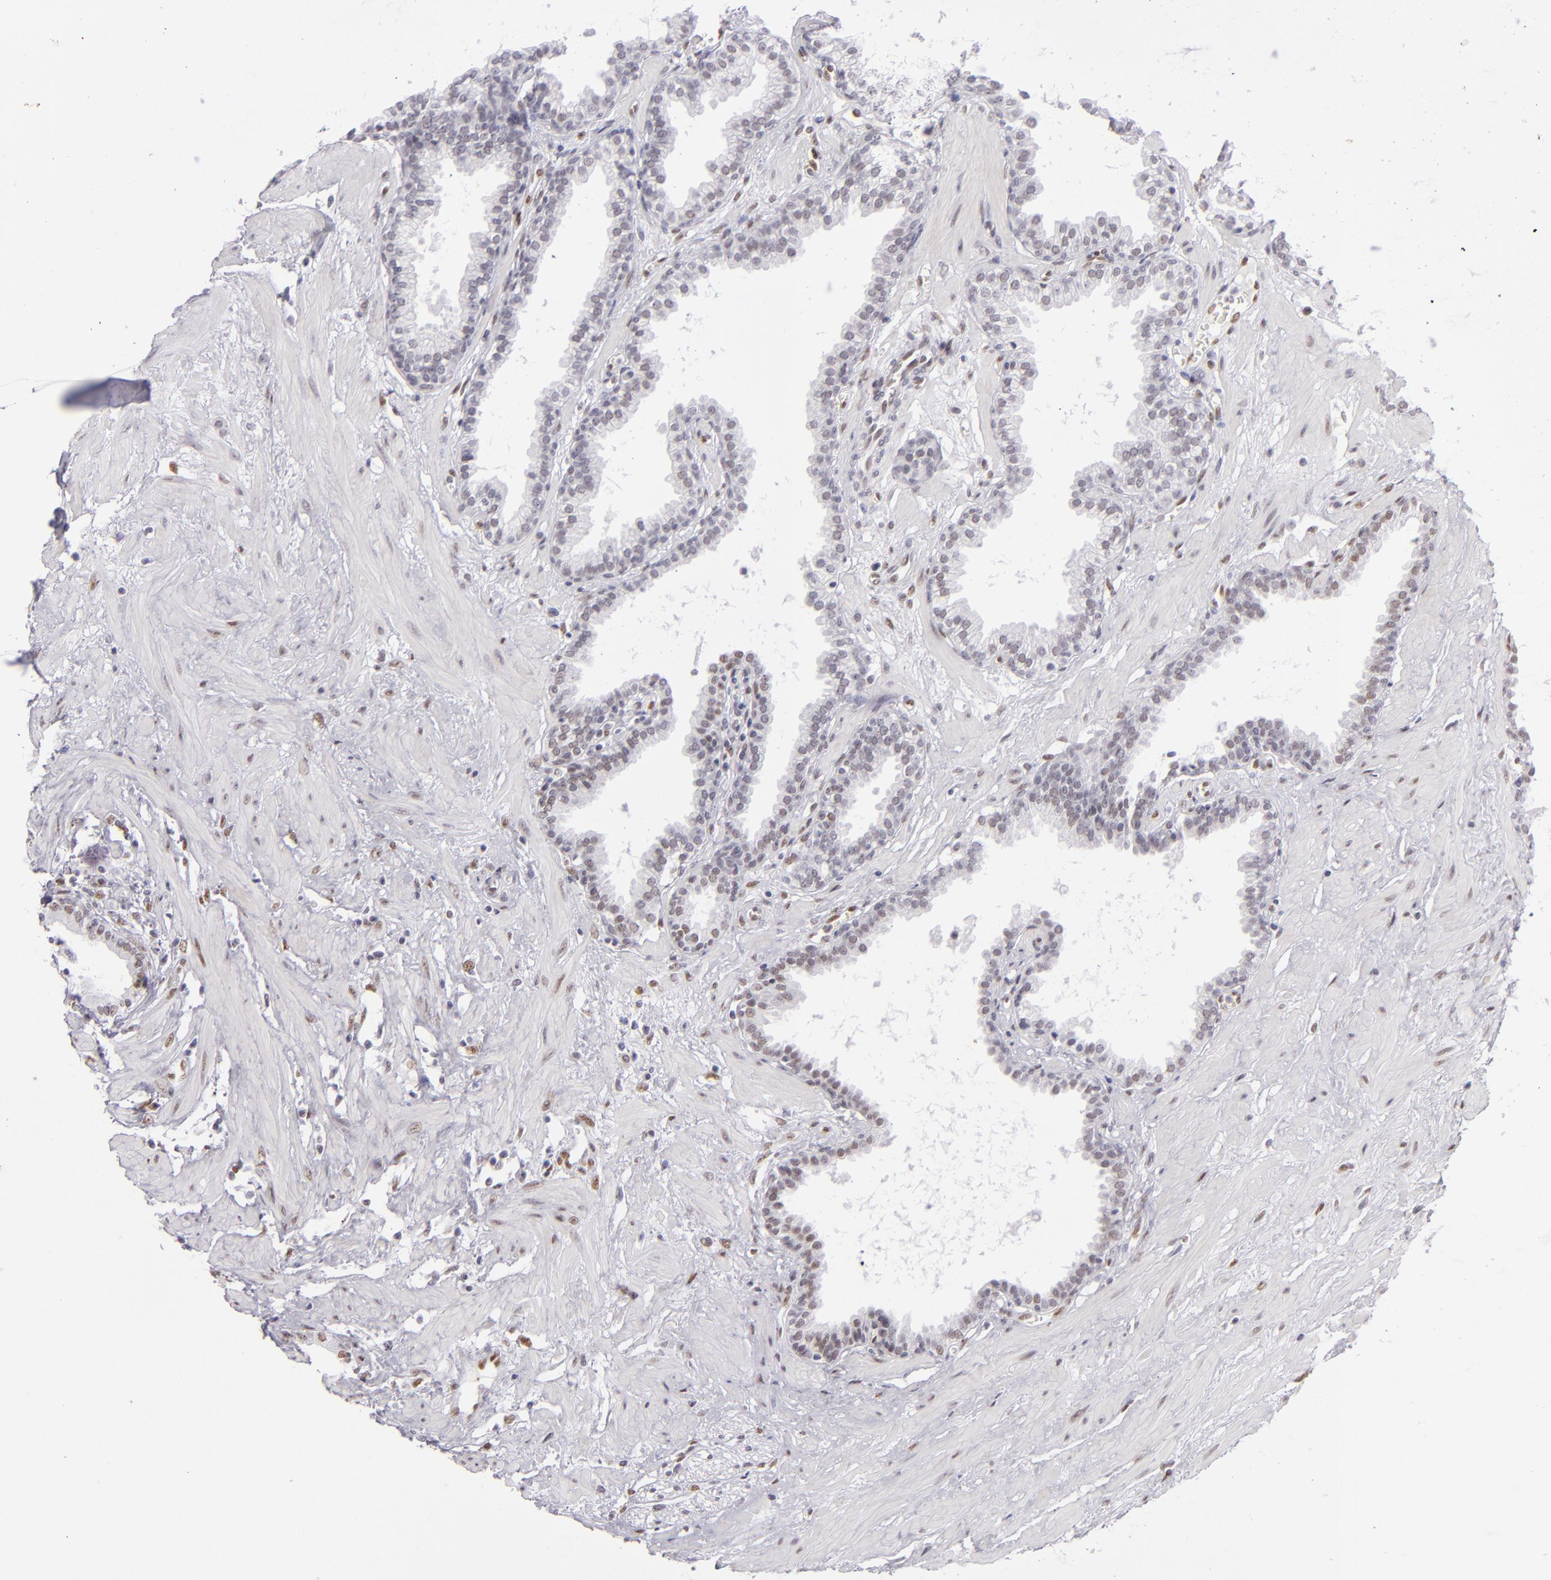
{"staining": {"intensity": "moderate", "quantity": ">75%", "location": "nuclear"}, "tissue": "prostate", "cell_type": "Glandular cells", "image_type": "normal", "snomed": [{"axis": "morphology", "description": "Normal tissue, NOS"}, {"axis": "topography", "description": "Prostate"}], "caption": "Immunohistochemistry (IHC) of normal prostate exhibits medium levels of moderate nuclear expression in about >75% of glandular cells. (brown staining indicates protein expression, while blue staining denotes nuclei).", "gene": "TOP3A", "patient": {"sex": "male", "age": 64}}